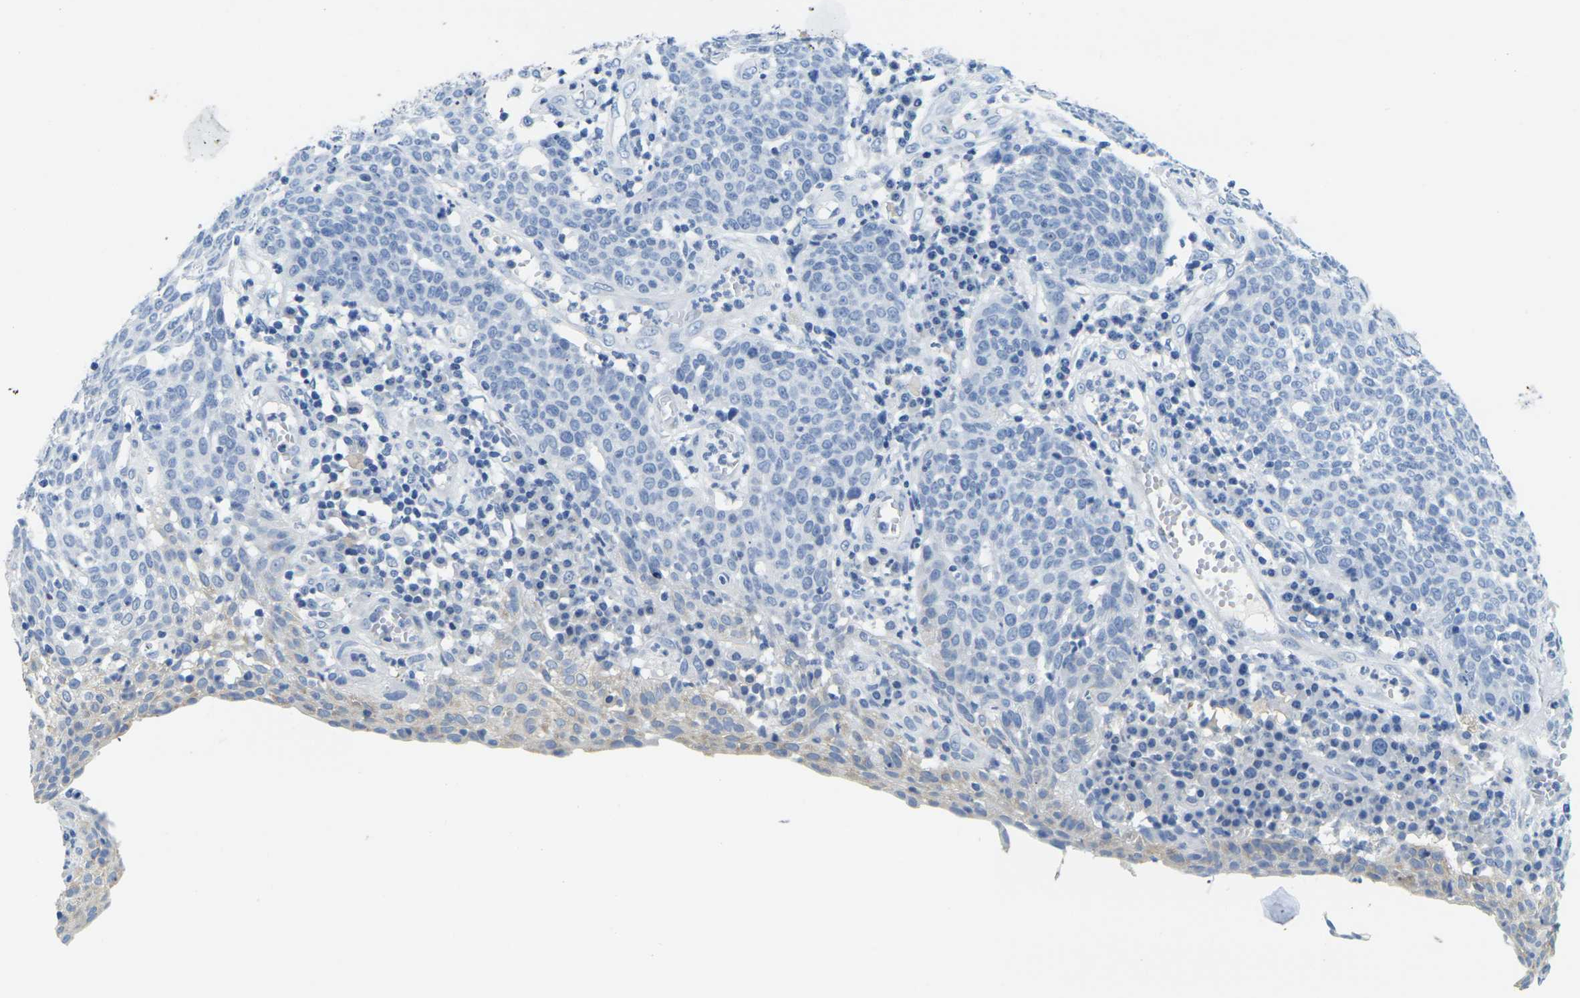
{"staining": {"intensity": "negative", "quantity": "none", "location": "none"}, "tissue": "cervical cancer", "cell_type": "Tumor cells", "image_type": "cancer", "snomed": [{"axis": "morphology", "description": "Squamous cell carcinoma, NOS"}, {"axis": "topography", "description": "Cervix"}], "caption": "DAB immunohistochemical staining of human cervical cancer (squamous cell carcinoma) reveals no significant positivity in tumor cells. (DAB (3,3'-diaminobenzidine) immunohistochemistry visualized using brightfield microscopy, high magnification).", "gene": "FAM3D", "patient": {"sex": "female", "age": 34}}